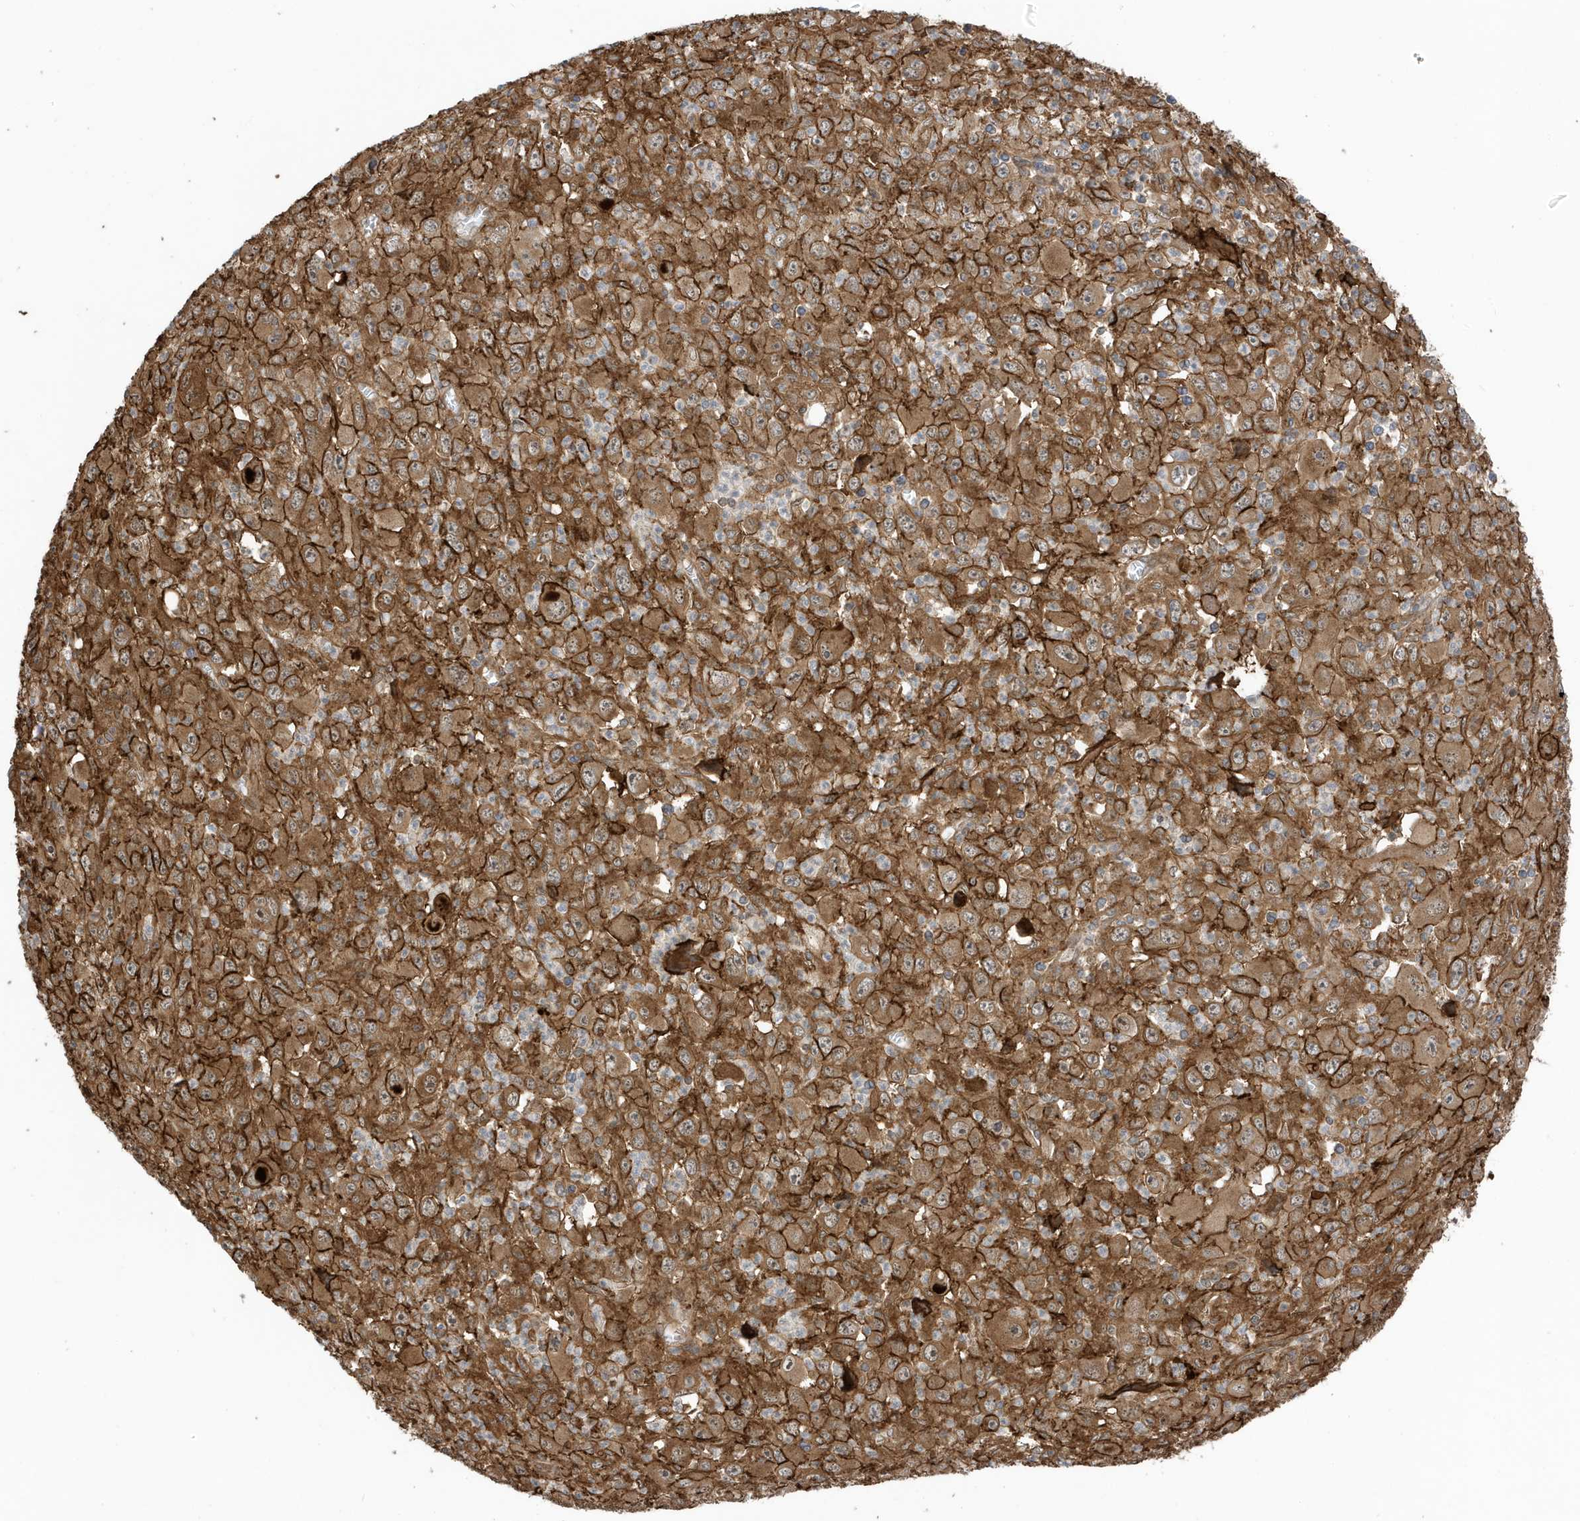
{"staining": {"intensity": "moderate", "quantity": ">75%", "location": "cytoplasmic/membranous"}, "tissue": "melanoma", "cell_type": "Tumor cells", "image_type": "cancer", "snomed": [{"axis": "morphology", "description": "Malignant melanoma, Metastatic site"}, {"axis": "topography", "description": "Skin"}], "caption": "Immunohistochemical staining of human malignant melanoma (metastatic site) reveals moderate cytoplasmic/membranous protein positivity in approximately >75% of tumor cells.", "gene": "CDC42EP3", "patient": {"sex": "female", "age": 56}}